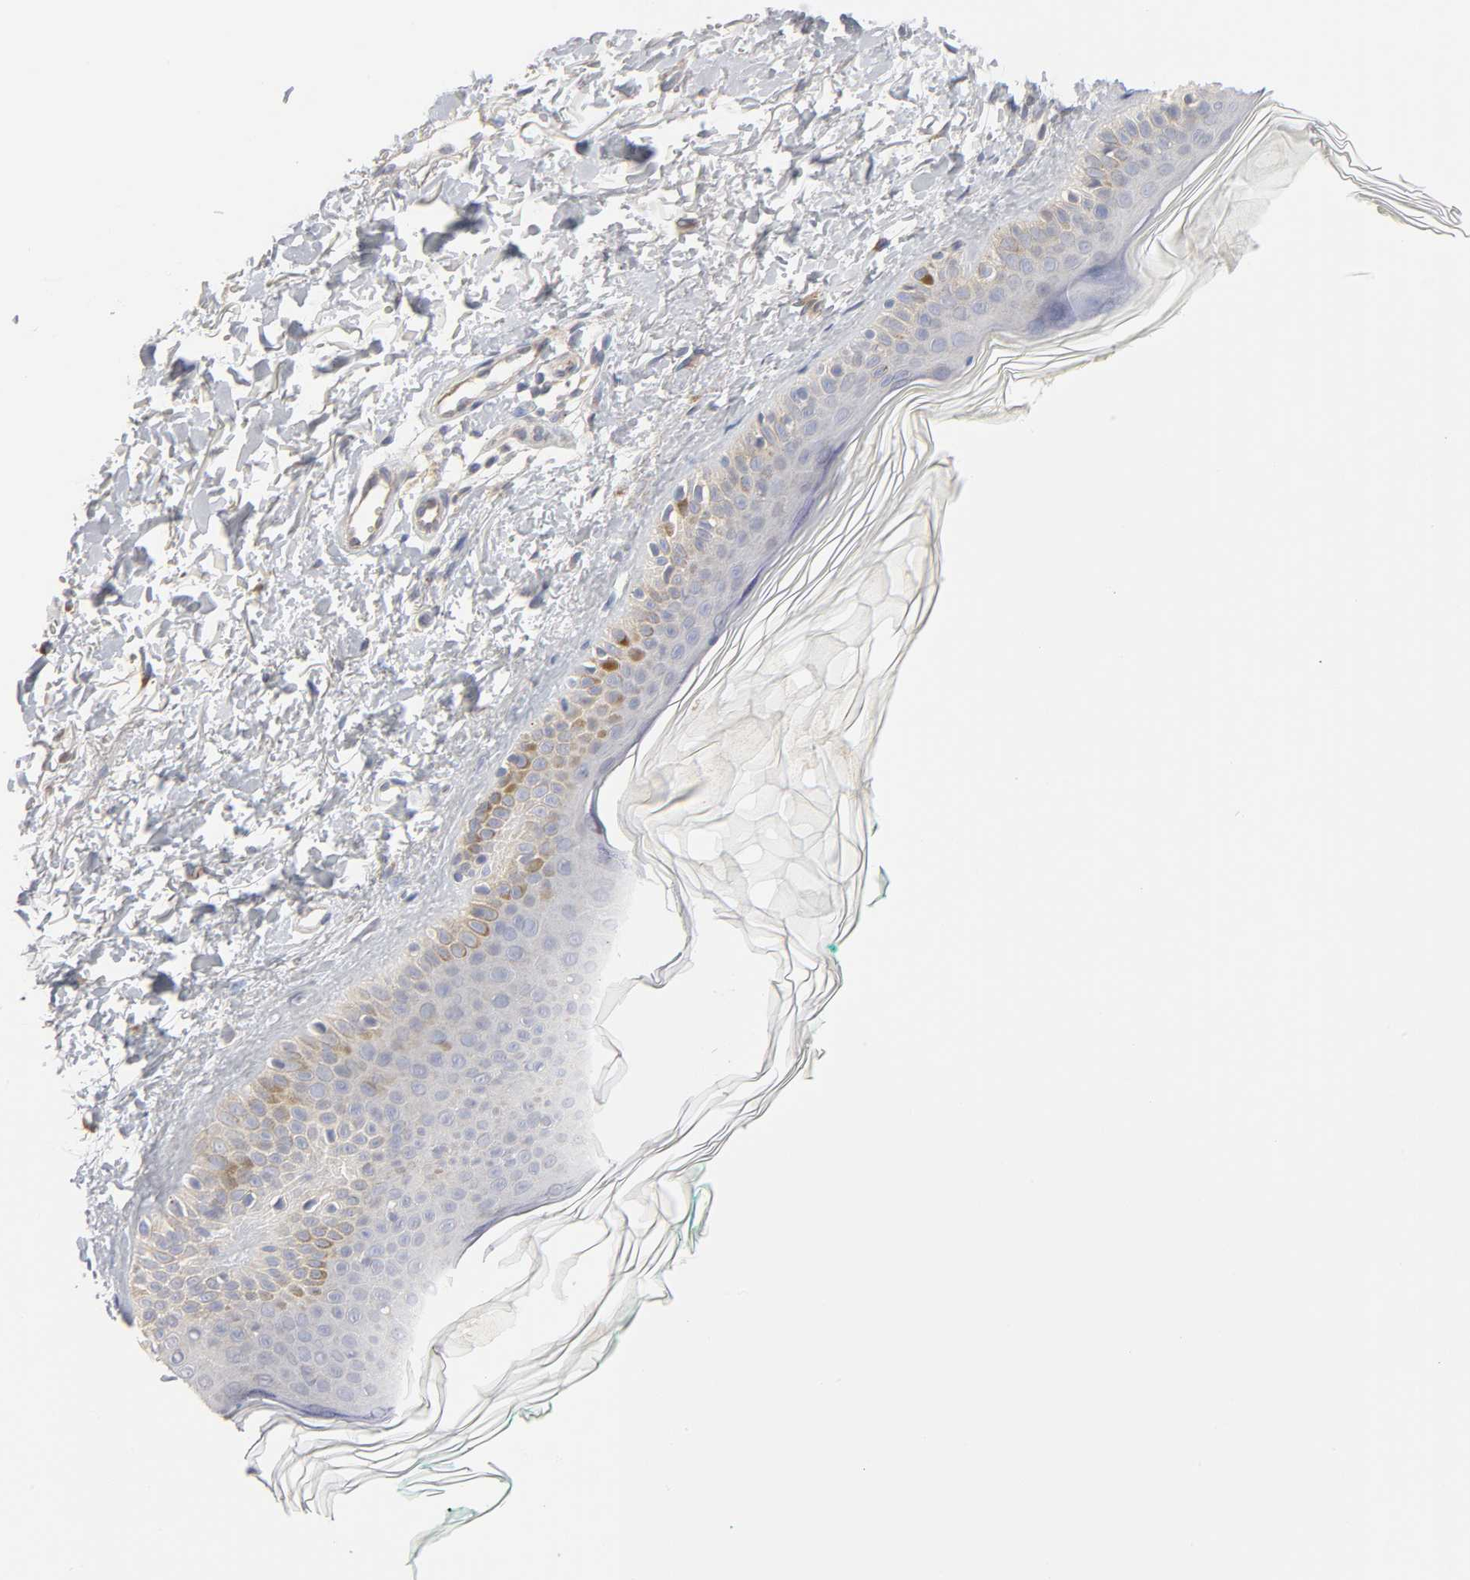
{"staining": {"intensity": "weak", "quantity": "25%-75%", "location": "cytoplasmic/membranous"}, "tissue": "skin", "cell_type": "Fibroblasts", "image_type": "normal", "snomed": [{"axis": "morphology", "description": "Normal tissue, NOS"}, {"axis": "topography", "description": "Skin"}], "caption": "Immunohistochemistry (IHC) micrograph of normal skin: skin stained using IHC demonstrates low levels of weak protein expression localized specifically in the cytoplasmic/membranous of fibroblasts, appearing as a cytoplasmic/membranous brown color.", "gene": "IL4R", "patient": {"sex": "male", "age": 71}}